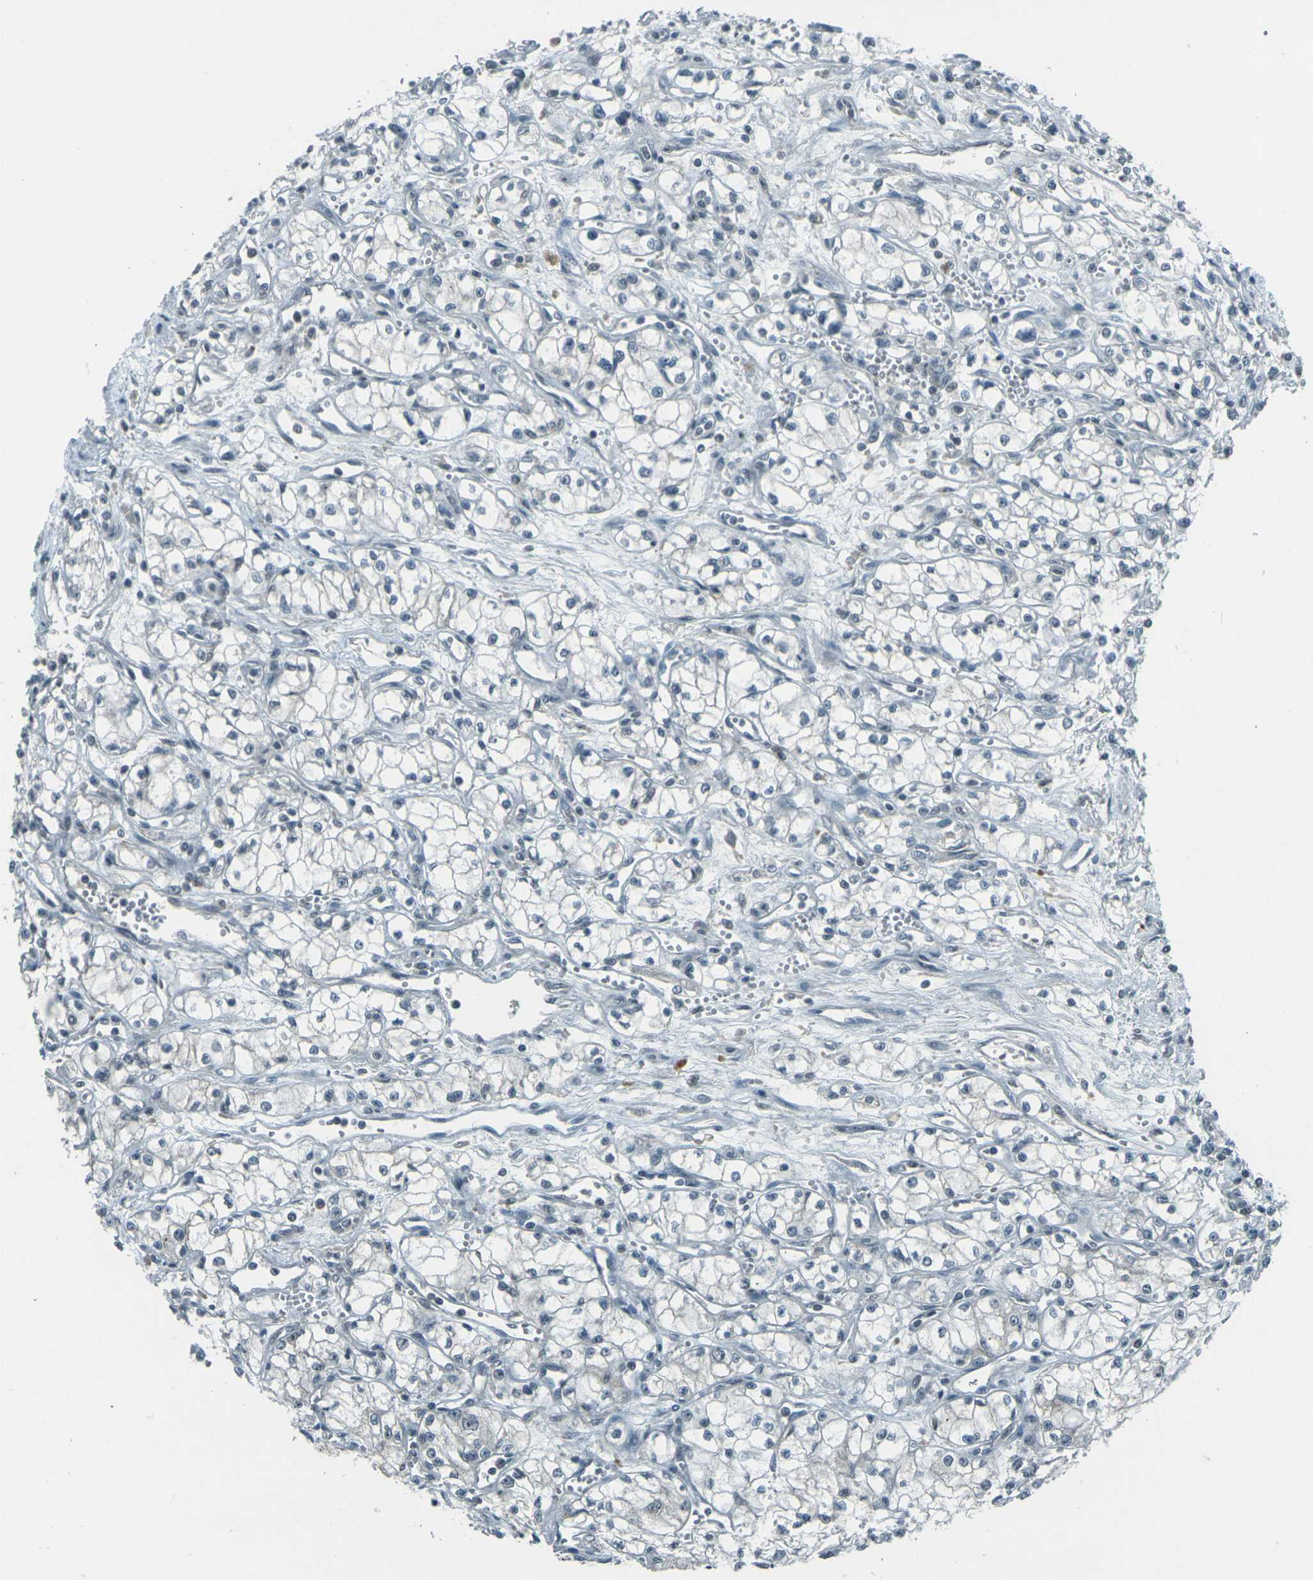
{"staining": {"intensity": "negative", "quantity": "none", "location": "none"}, "tissue": "renal cancer", "cell_type": "Tumor cells", "image_type": "cancer", "snomed": [{"axis": "morphology", "description": "Normal tissue, NOS"}, {"axis": "morphology", "description": "Adenocarcinoma, NOS"}, {"axis": "topography", "description": "Kidney"}], "caption": "Immunohistochemistry of human renal adenocarcinoma exhibits no positivity in tumor cells.", "gene": "GPR19", "patient": {"sex": "male", "age": 59}}